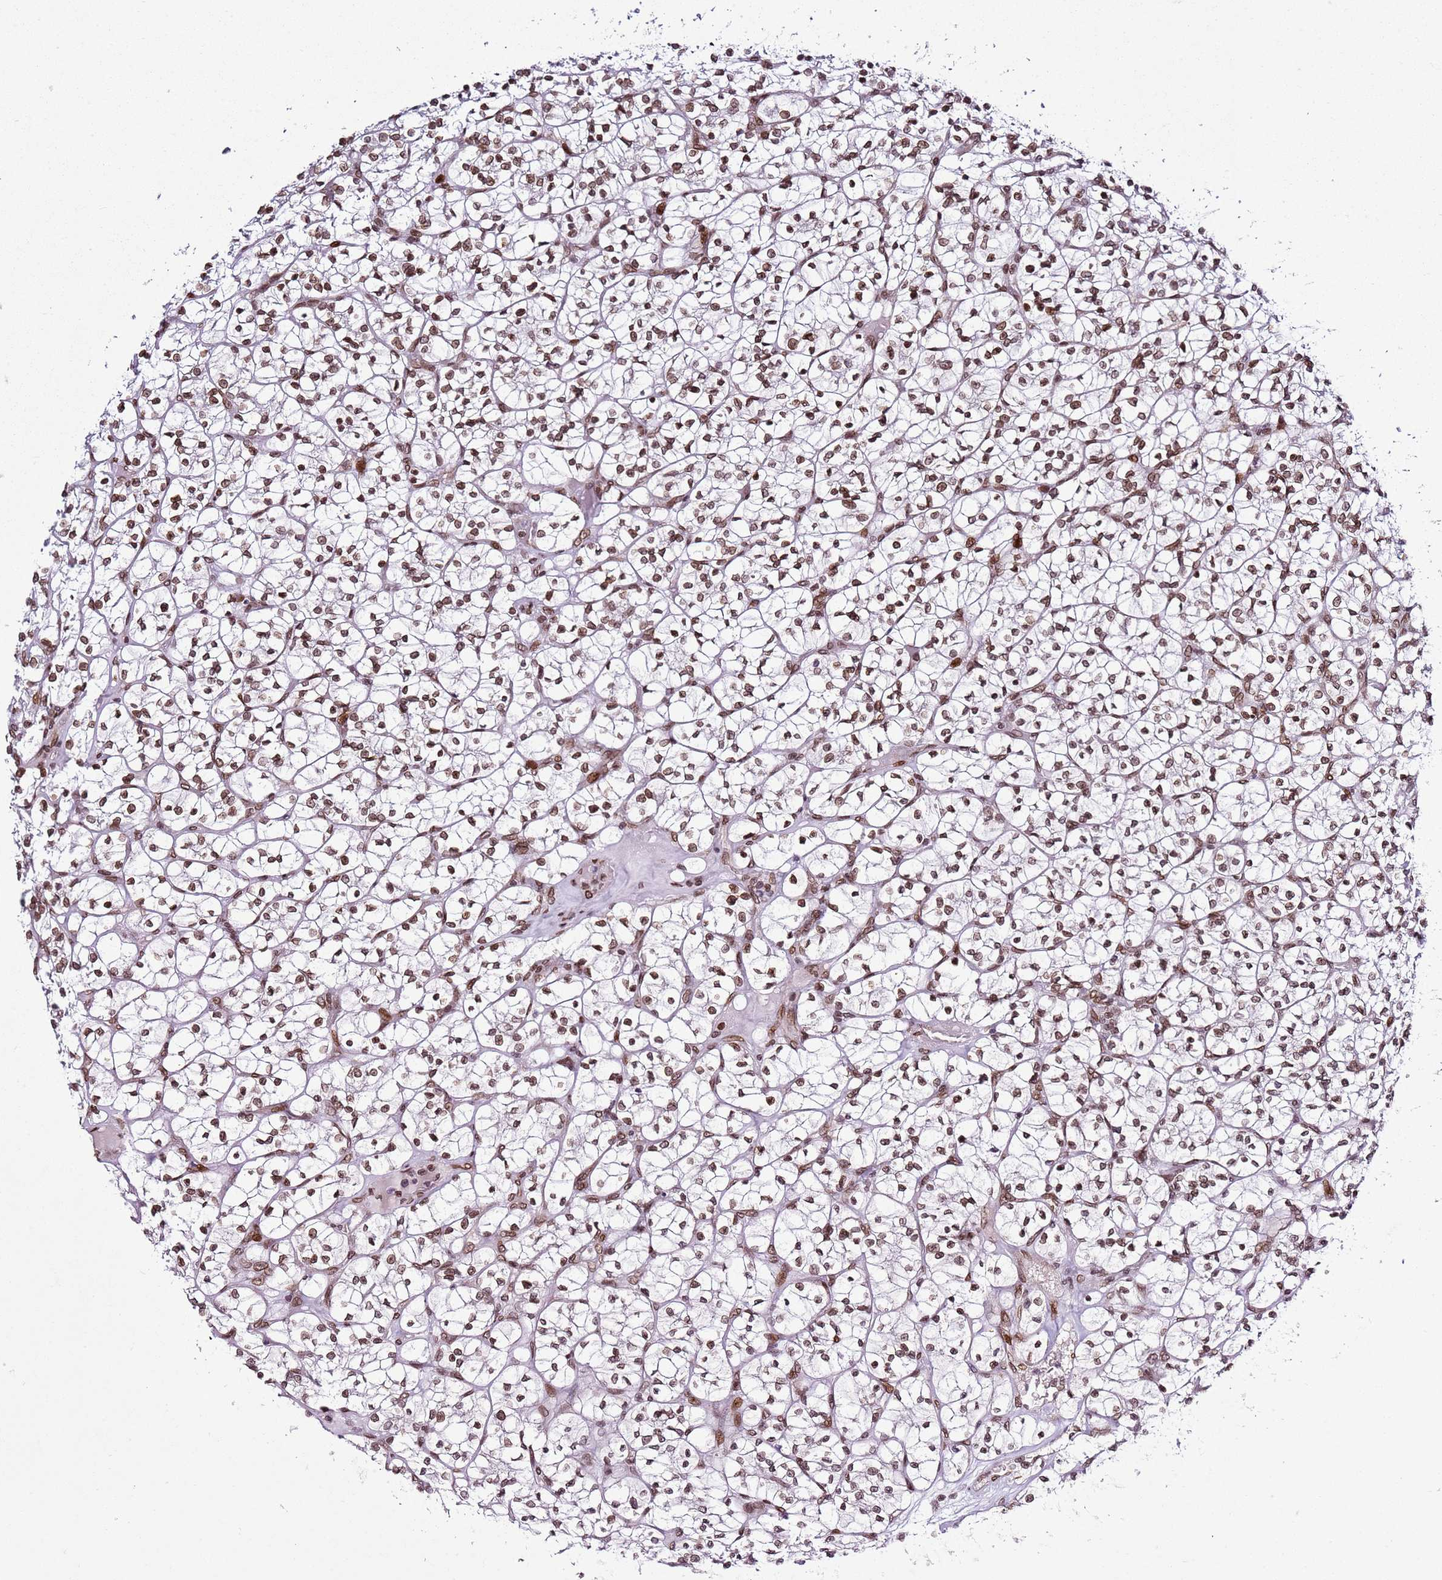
{"staining": {"intensity": "moderate", "quantity": ">75%", "location": "cytoplasmic/membranous,nuclear"}, "tissue": "renal cancer", "cell_type": "Tumor cells", "image_type": "cancer", "snomed": [{"axis": "morphology", "description": "Adenocarcinoma, NOS"}, {"axis": "topography", "description": "Kidney"}], "caption": "Human renal cancer stained with a brown dye reveals moderate cytoplasmic/membranous and nuclear positive expression in approximately >75% of tumor cells.", "gene": "POU6F1", "patient": {"sex": "female", "age": 64}}